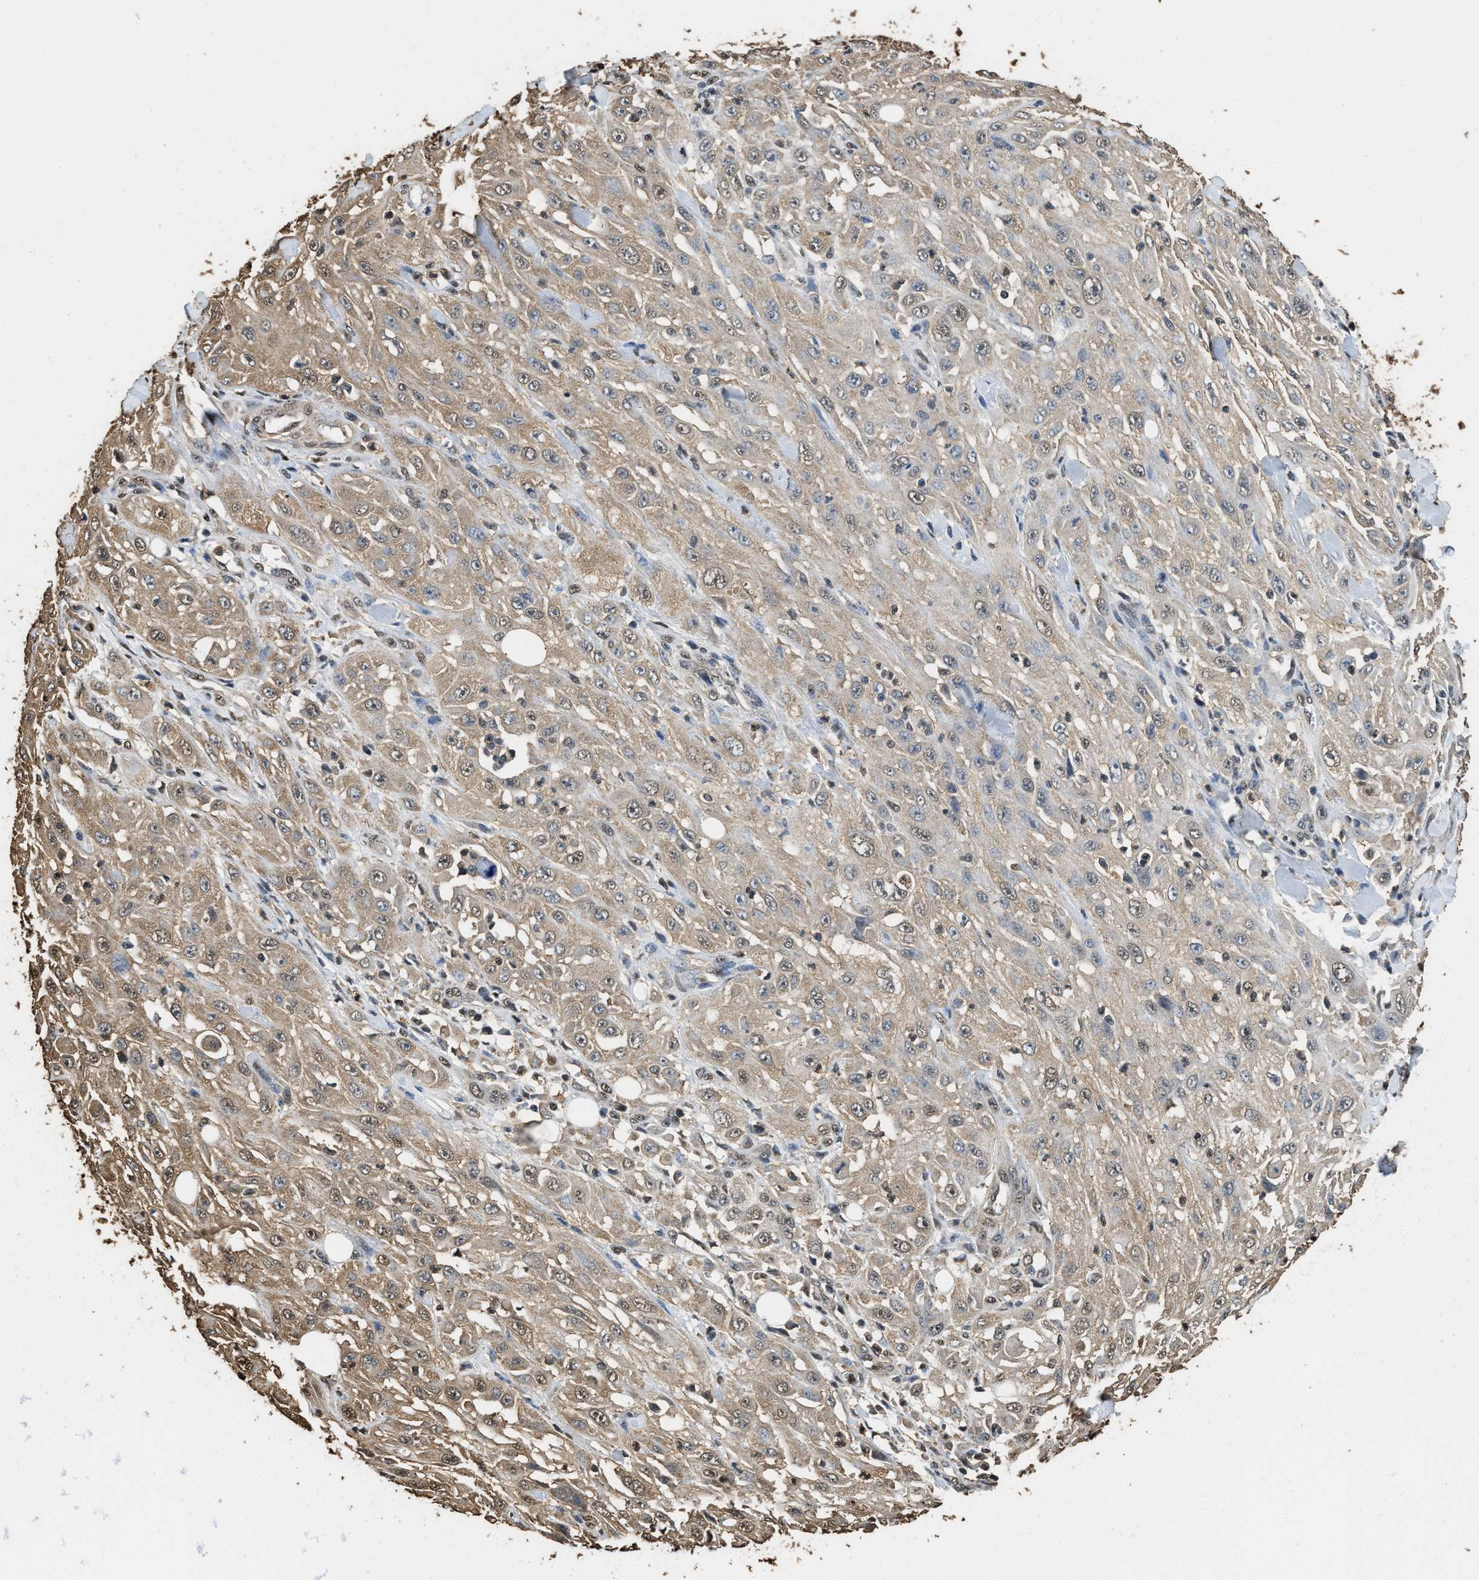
{"staining": {"intensity": "weak", "quantity": ">75%", "location": "cytoplasmic/membranous"}, "tissue": "skin cancer", "cell_type": "Tumor cells", "image_type": "cancer", "snomed": [{"axis": "morphology", "description": "Squamous cell carcinoma, NOS"}, {"axis": "morphology", "description": "Squamous cell carcinoma, metastatic, NOS"}, {"axis": "topography", "description": "Skin"}, {"axis": "topography", "description": "Lymph node"}], "caption": "Skin metastatic squamous cell carcinoma tissue displays weak cytoplasmic/membranous expression in approximately >75% of tumor cells The staining was performed using DAB, with brown indicating positive protein expression. Nuclei are stained blue with hematoxylin.", "gene": "GAPDH", "patient": {"sex": "male", "age": 75}}